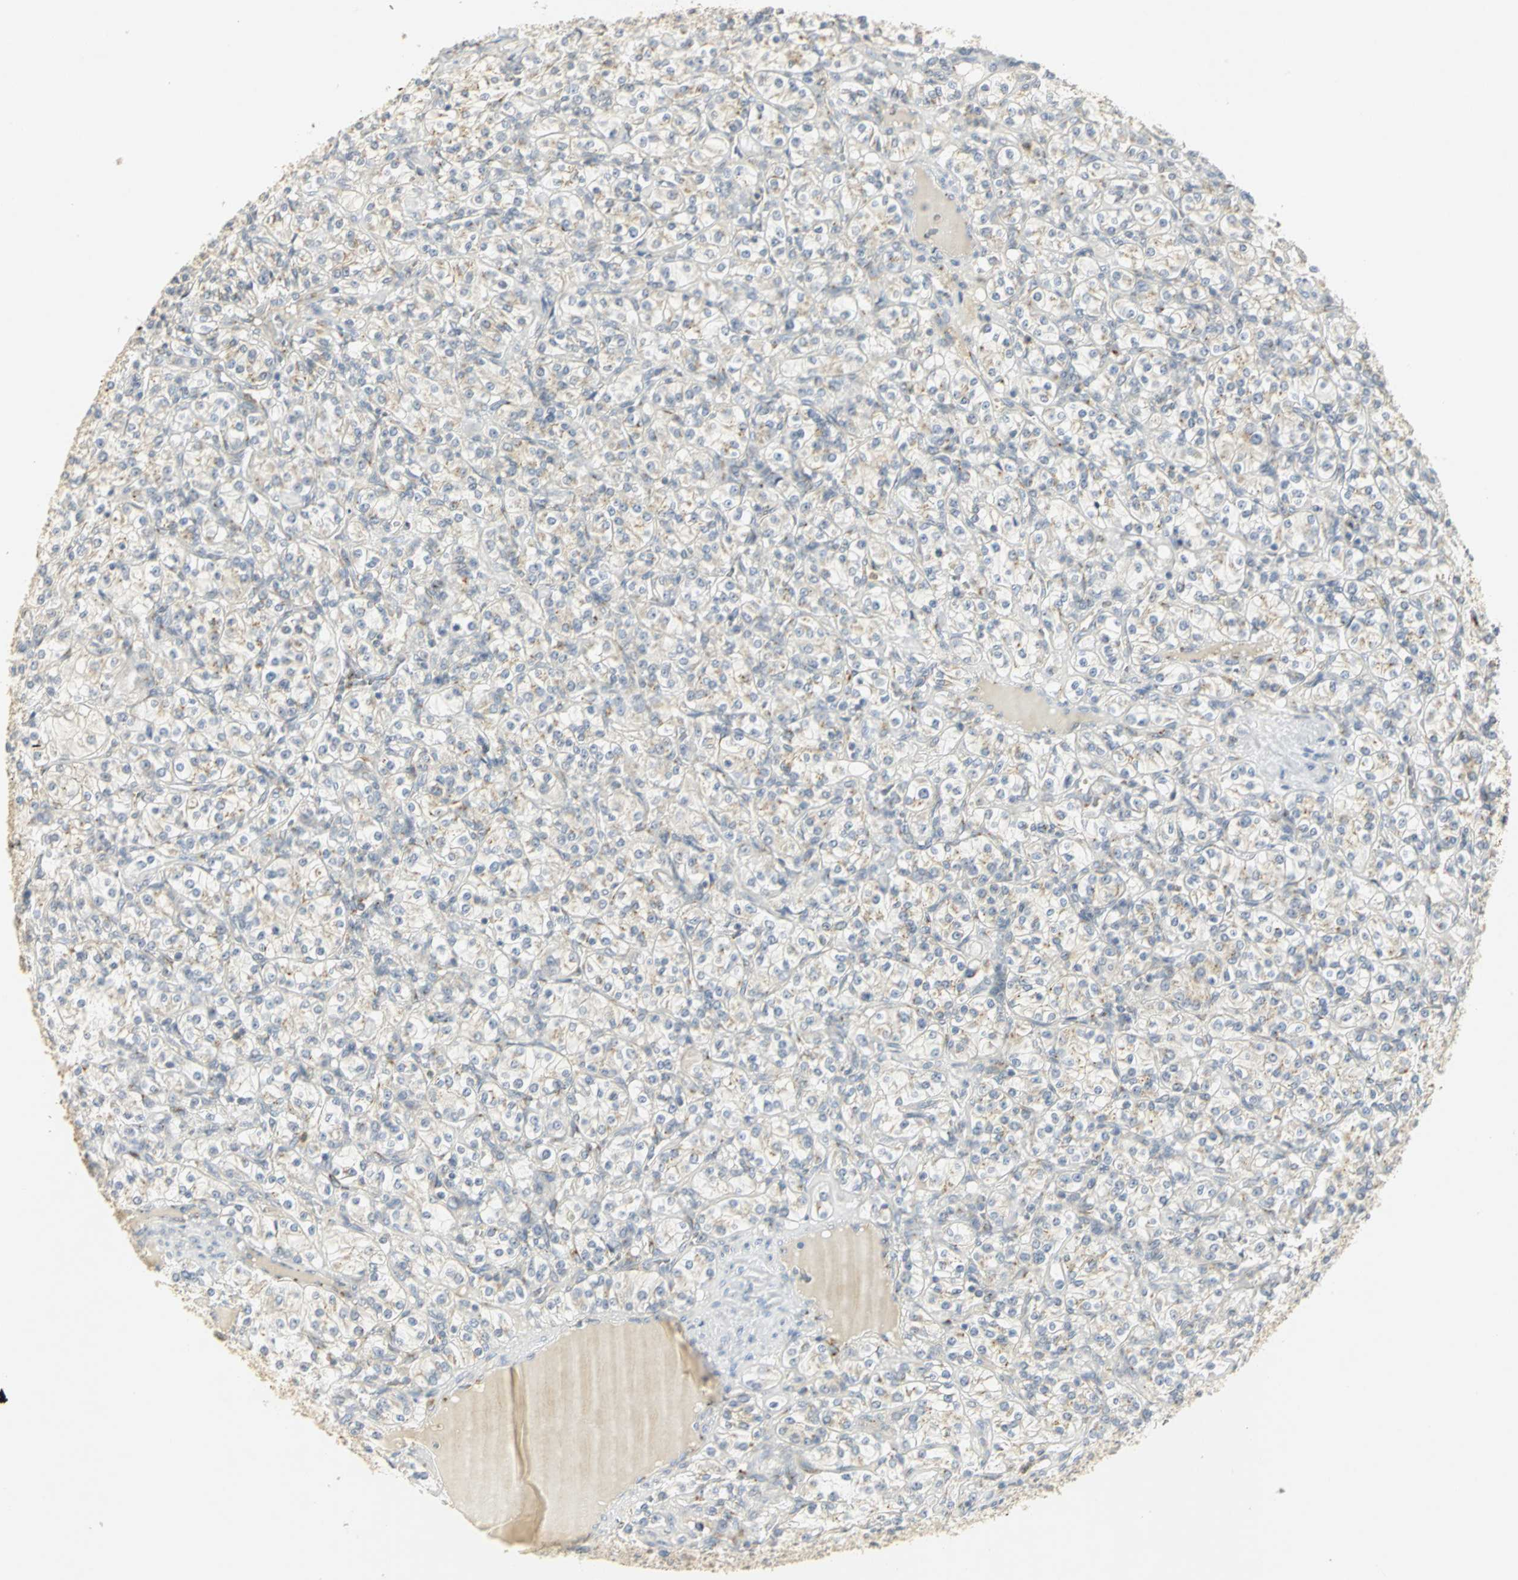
{"staining": {"intensity": "weak", "quantity": "25%-75%", "location": "cytoplasmic/membranous"}, "tissue": "renal cancer", "cell_type": "Tumor cells", "image_type": "cancer", "snomed": [{"axis": "morphology", "description": "Adenocarcinoma, NOS"}, {"axis": "topography", "description": "Kidney"}], "caption": "IHC histopathology image of neoplastic tissue: adenocarcinoma (renal) stained using immunohistochemistry reveals low levels of weak protein expression localized specifically in the cytoplasmic/membranous of tumor cells, appearing as a cytoplasmic/membranous brown color.", "gene": "TM9SF2", "patient": {"sex": "male", "age": 77}}